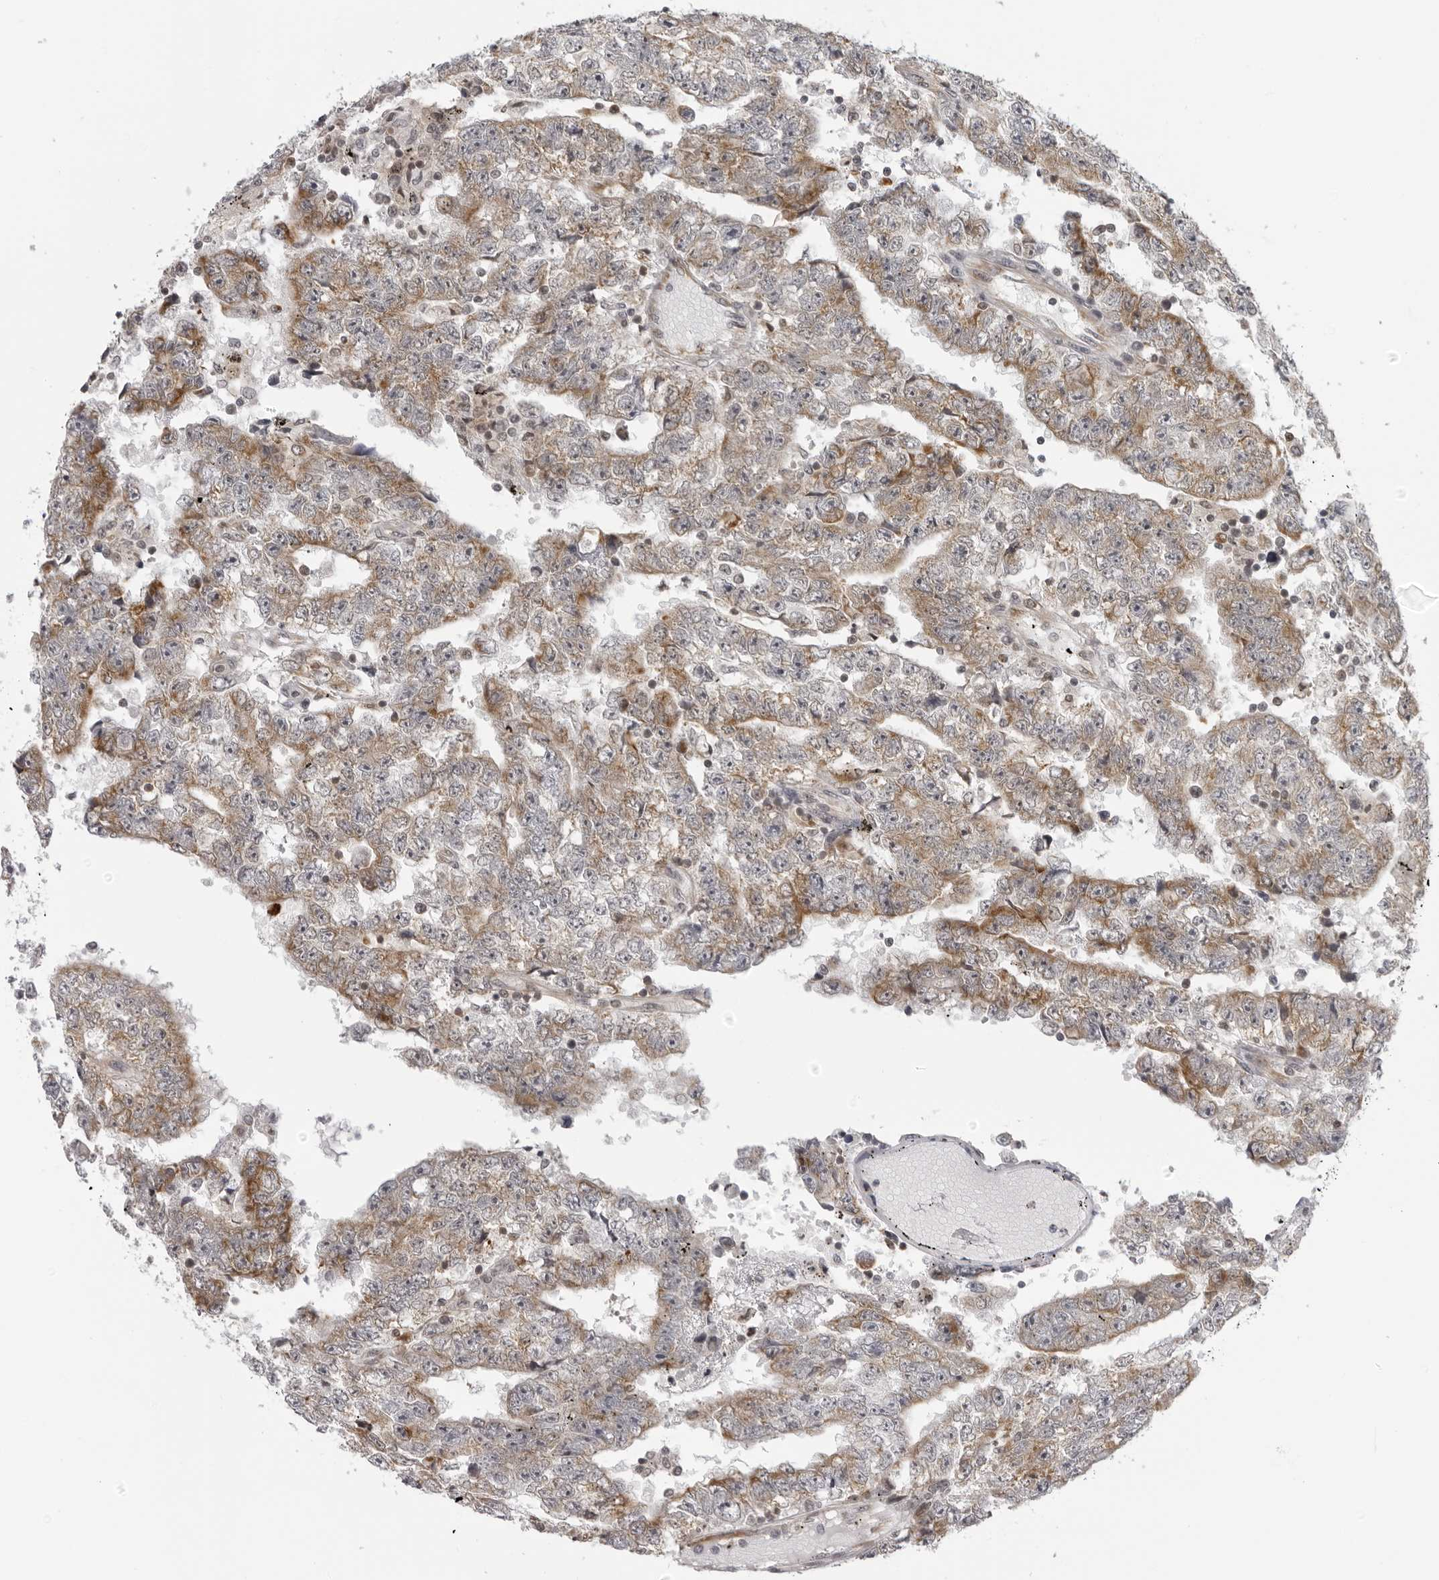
{"staining": {"intensity": "moderate", "quantity": "<25%", "location": "cytoplasmic/membranous"}, "tissue": "testis cancer", "cell_type": "Tumor cells", "image_type": "cancer", "snomed": [{"axis": "morphology", "description": "Carcinoma, Embryonal, NOS"}, {"axis": "topography", "description": "Testis"}], "caption": "High-magnification brightfield microscopy of testis embryonal carcinoma stained with DAB (brown) and counterstained with hematoxylin (blue). tumor cells exhibit moderate cytoplasmic/membranous staining is appreciated in approximately<25% of cells.", "gene": "MRPS15", "patient": {"sex": "male", "age": 25}}